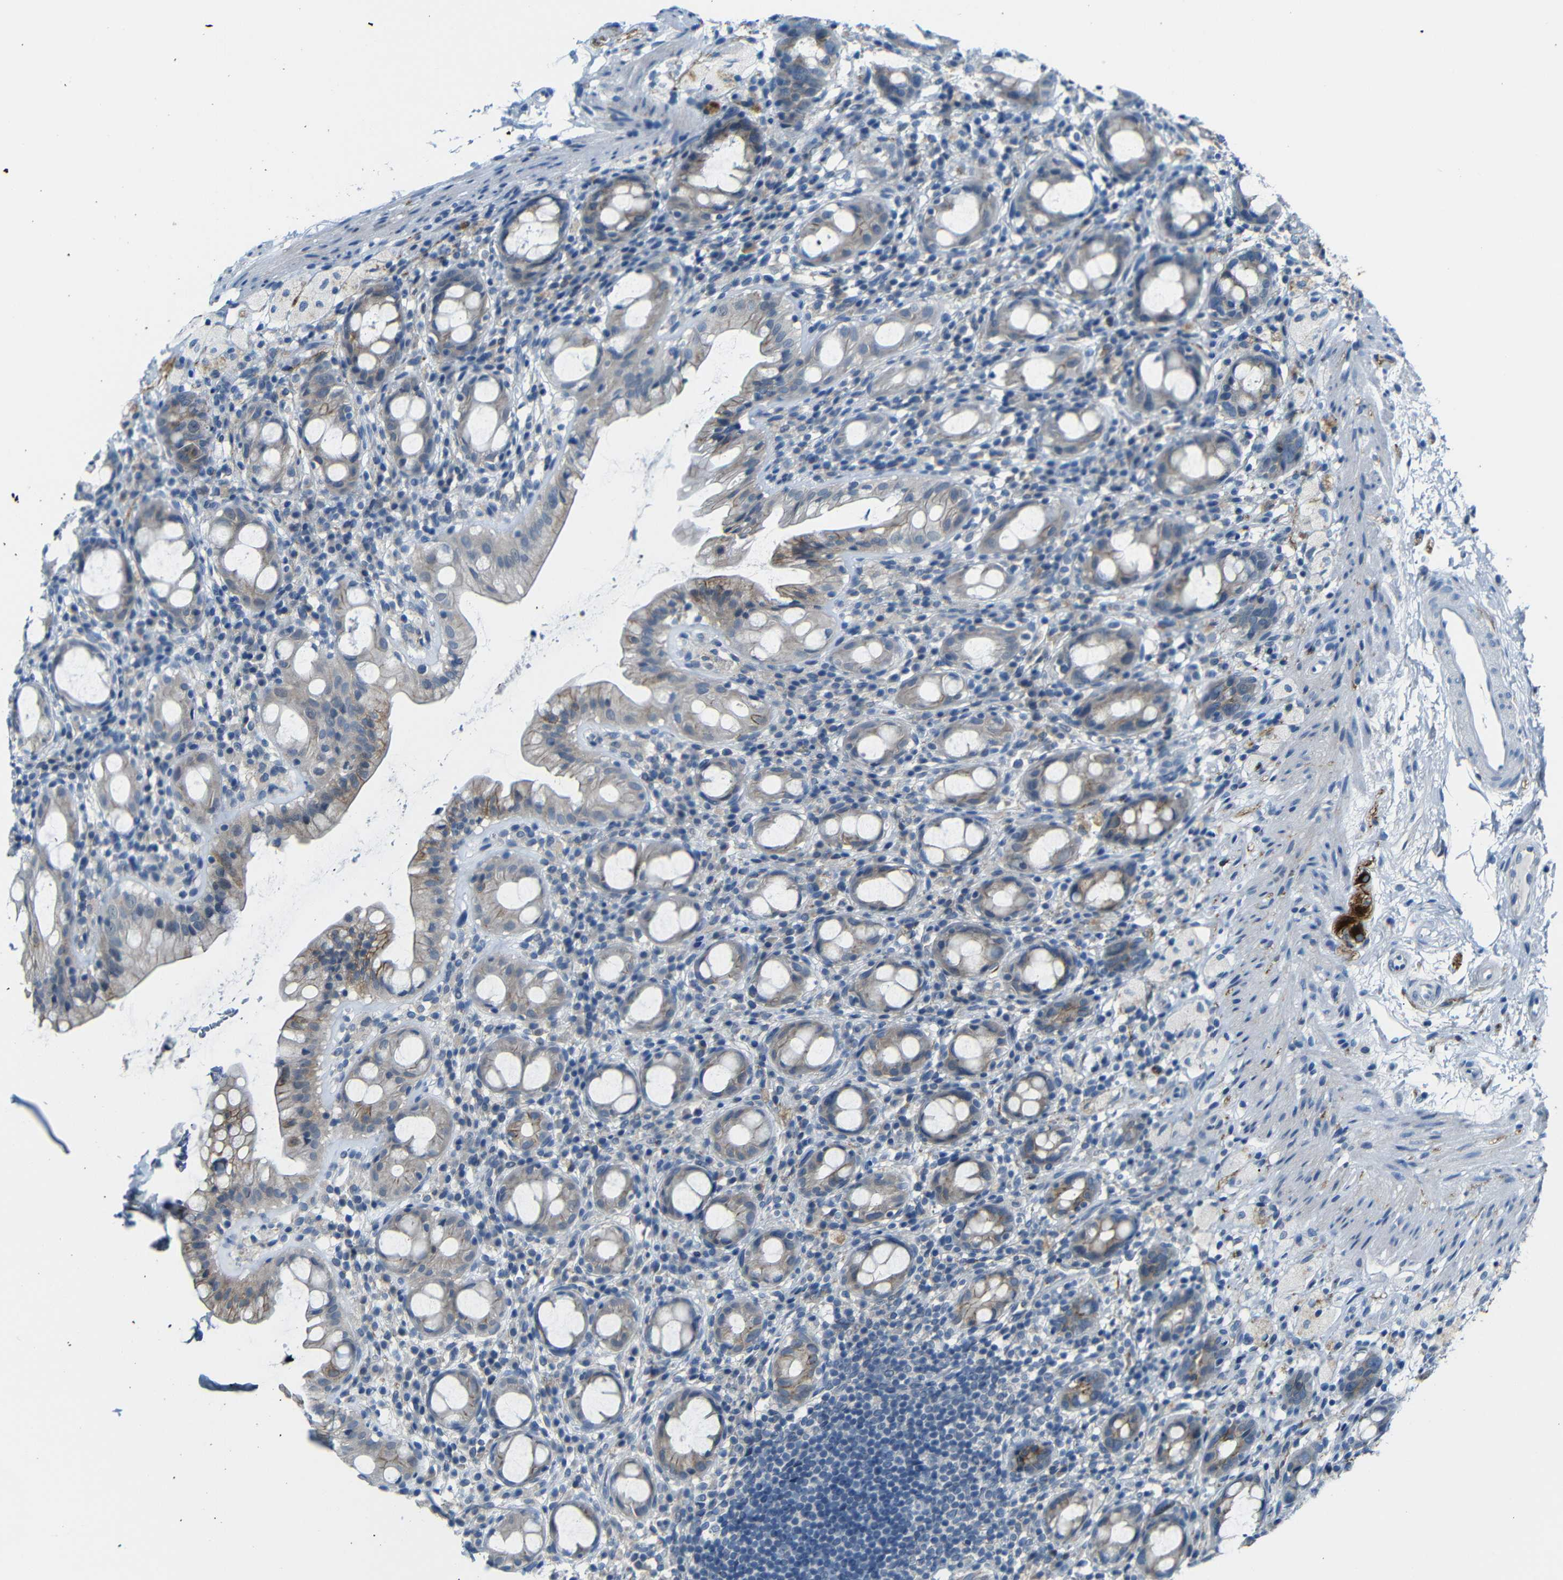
{"staining": {"intensity": "moderate", "quantity": "25%-75%", "location": "cytoplasmic/membranous"}, "tissue": "rectum", "cell_type": "Glandular cells", "image_type": "normal", "snomed": [{"axis": "morphology", "description": "Normal tissue, NOS"}, {"axis": "topography", "description": "Rectum"}], "caption": "Brown immunohistochemical staining in unremarkable rectum exhibits moderate cytoplasmic/membranous expression in about 25%-75% of glandular cells.", "gene": "ANK3", "patient": {"sex": "male", "age": 44}}